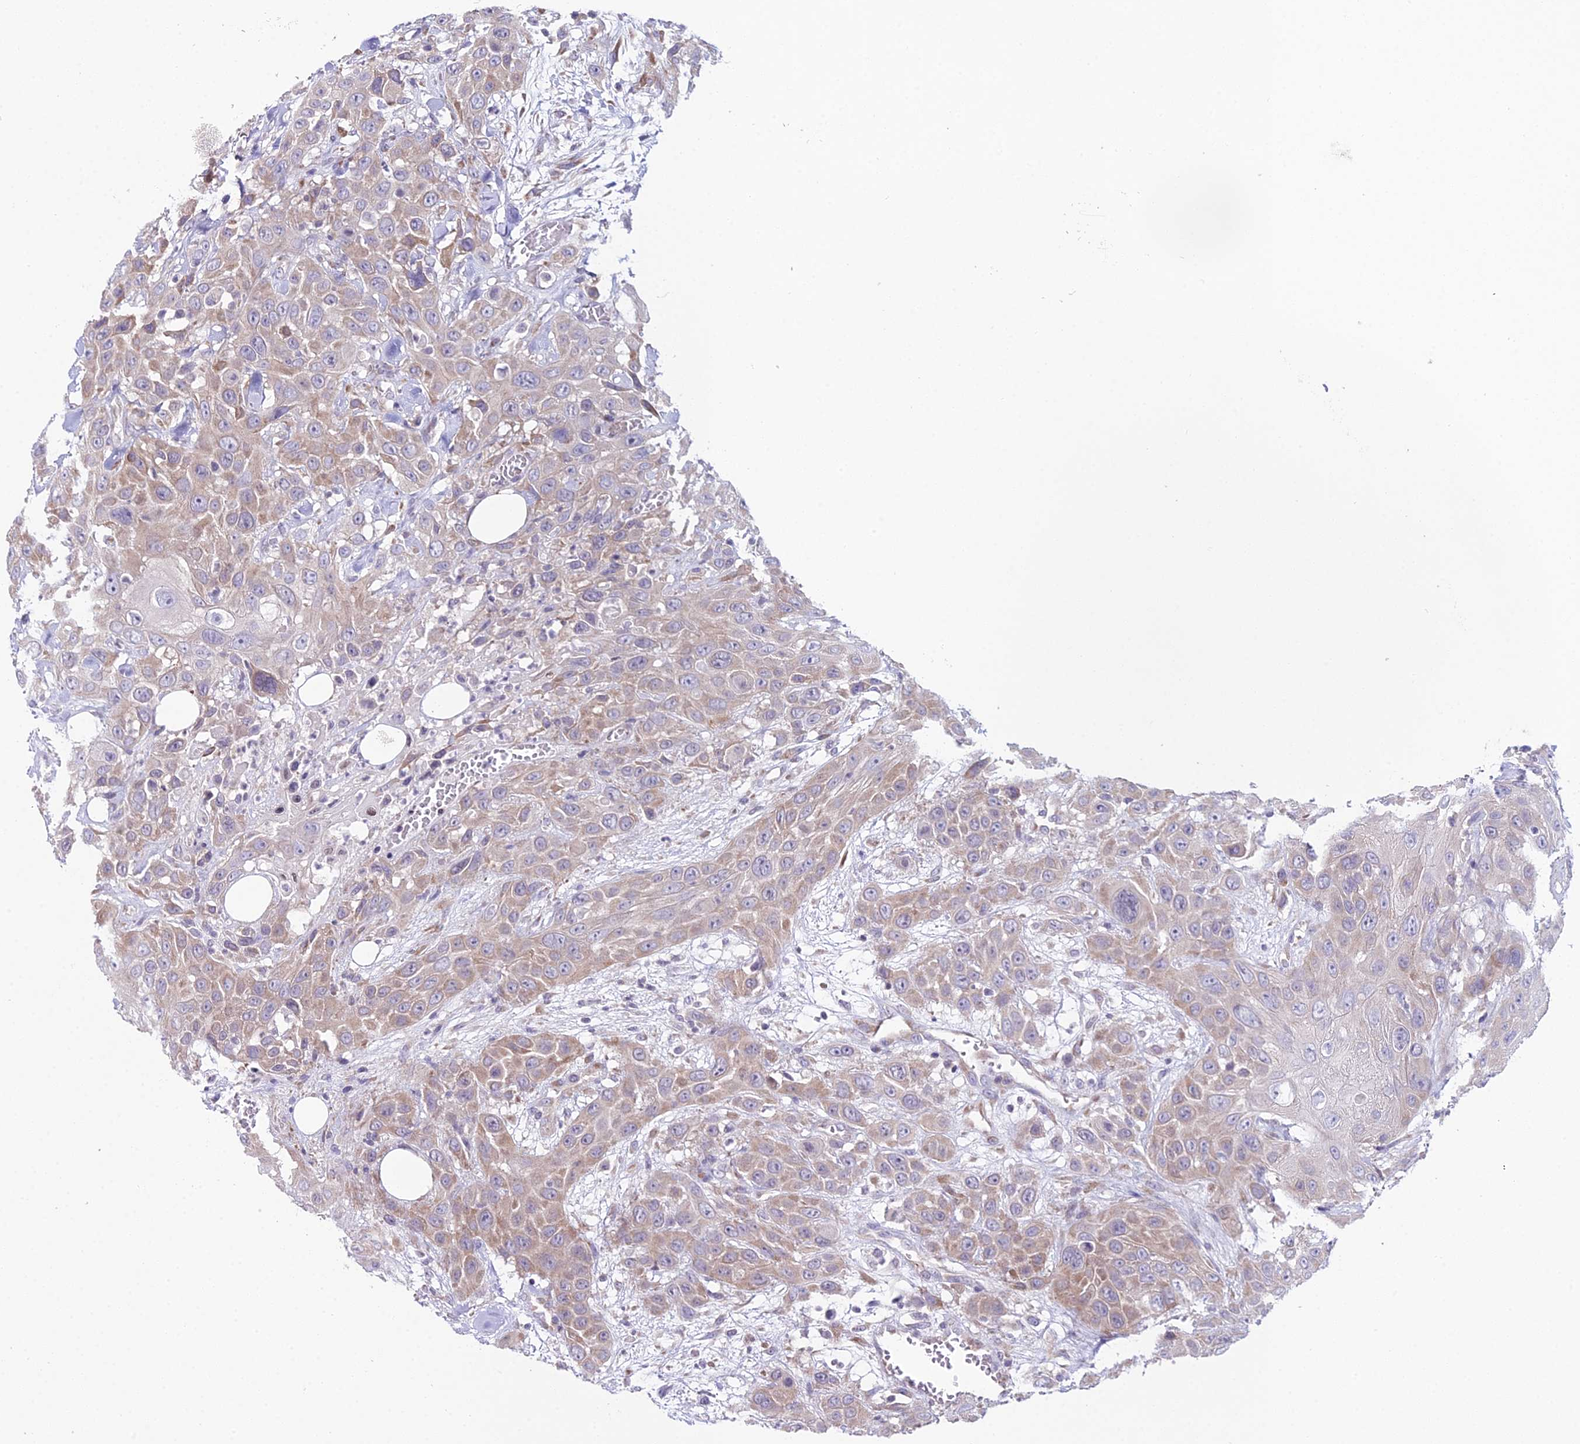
{"staining": {"intensity": "weak", "quantity": "25%-75%", "location": "cytoplasmic/membranous"}, "tissue": "head and neck cancer", "cell_type": "Tumor cells", "image_type": "cancer", "snomed": [{"axis": "morphology", "description": "Squamous cell carcinoma, NOS"}, {"axis": "topography", "description": "Head-Neck"}], "caption": "Squamous cell carcinoma (head and neck) stained for a protein (brown) shows weak cytoplasmic/membranous positive staining in approximately 25%-75% of tumor cells.", "gene": "RPS26", "patient": {"sex": "male", "age": 81}}